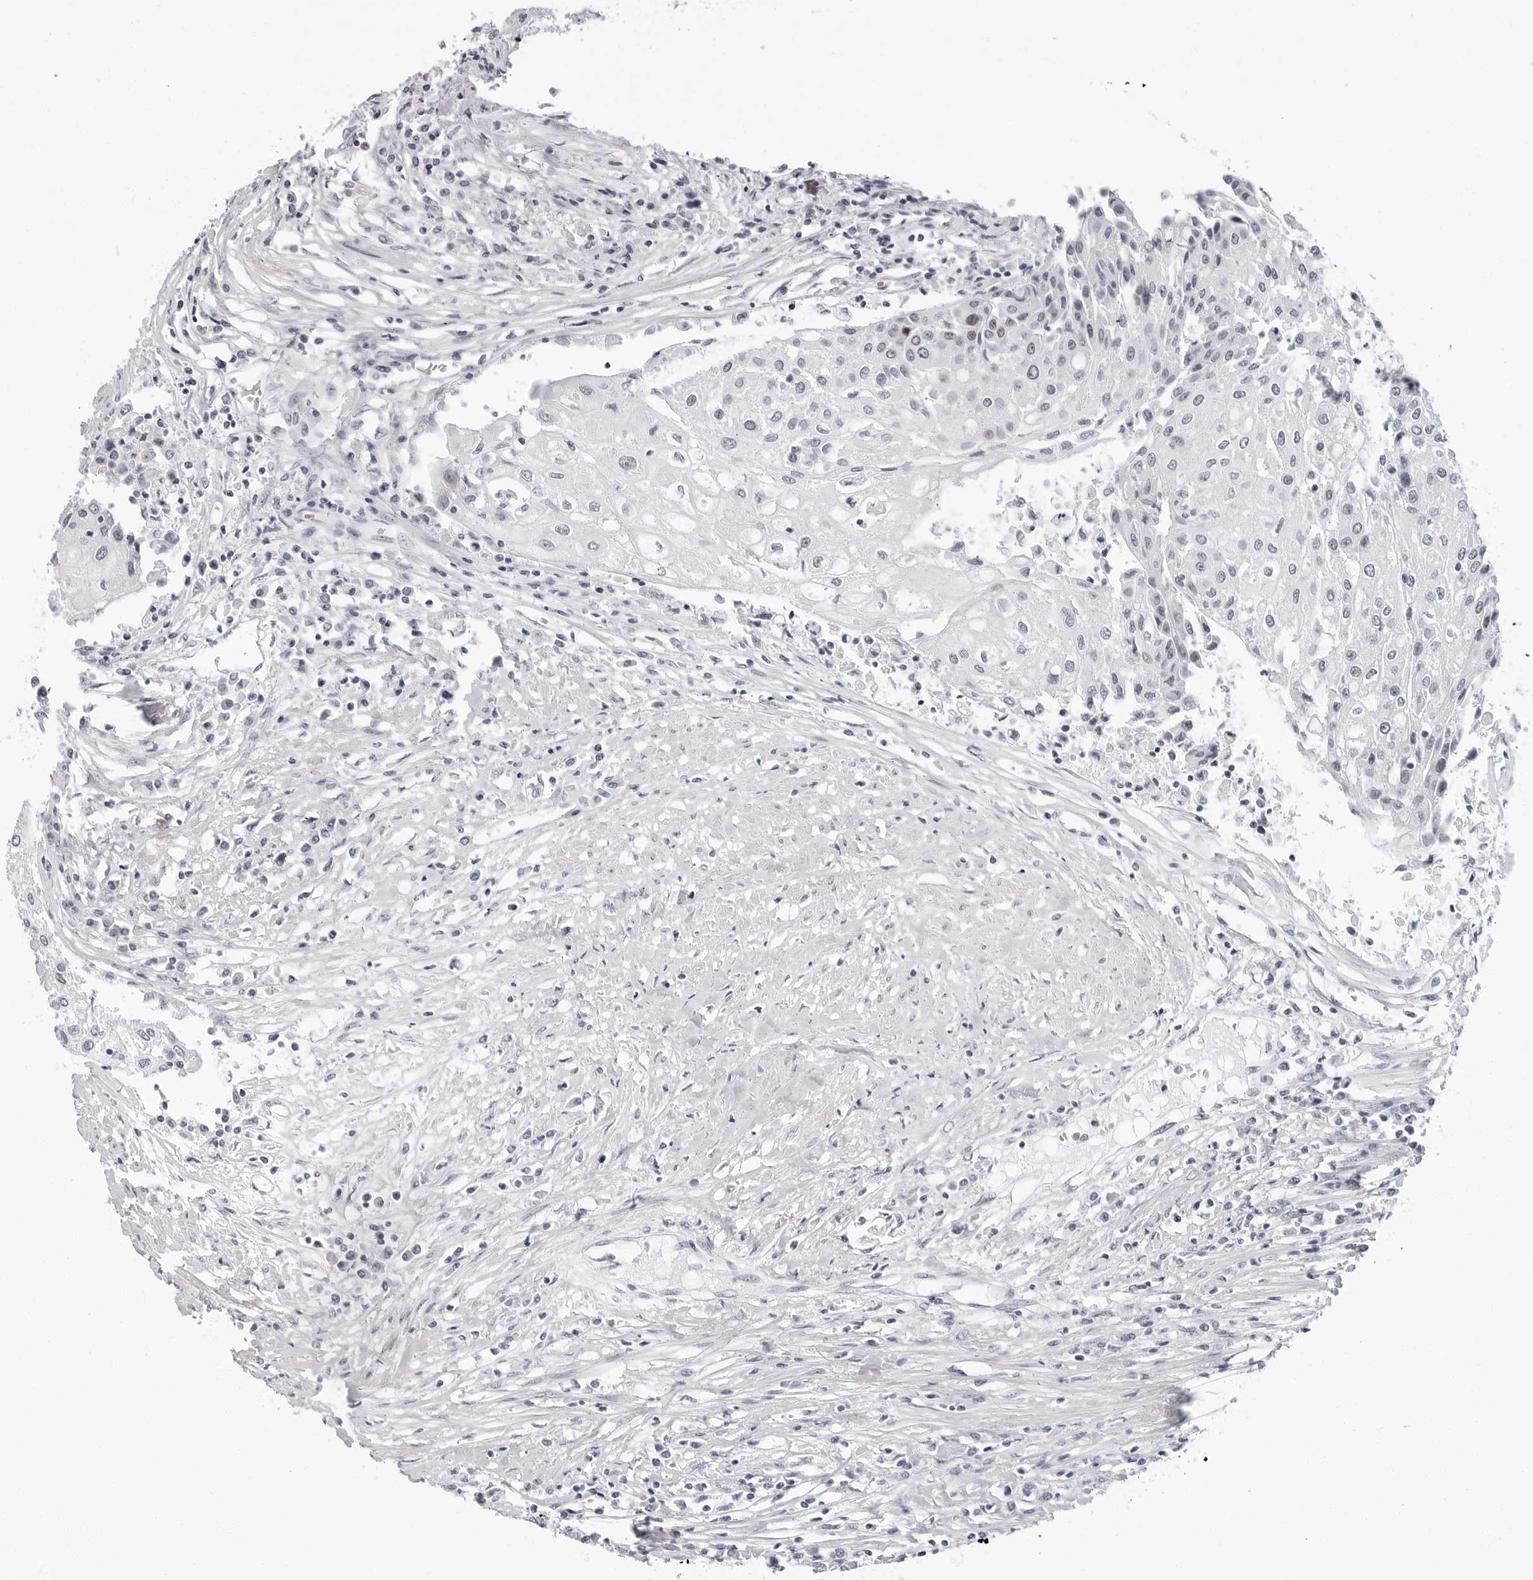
{"staining": {"intensity": "negative", "quantity": "none", "location": "none"}, "tissue": "urothelial cancer", "cell_type": "Tumor cells", "image_type": "cancer", "snomed": [{"axis": "morphology", "description": "Urothelial carcinoma, High grade"}, {"axis": "topography", "description": "Urinary bladder"}], "caption": "The photomicrograph shows no staining of tumor cells in urothelial carcinoma (high-grade).", "gene": "VEZF1", "patient": {"sex": "female", "age": 85}}